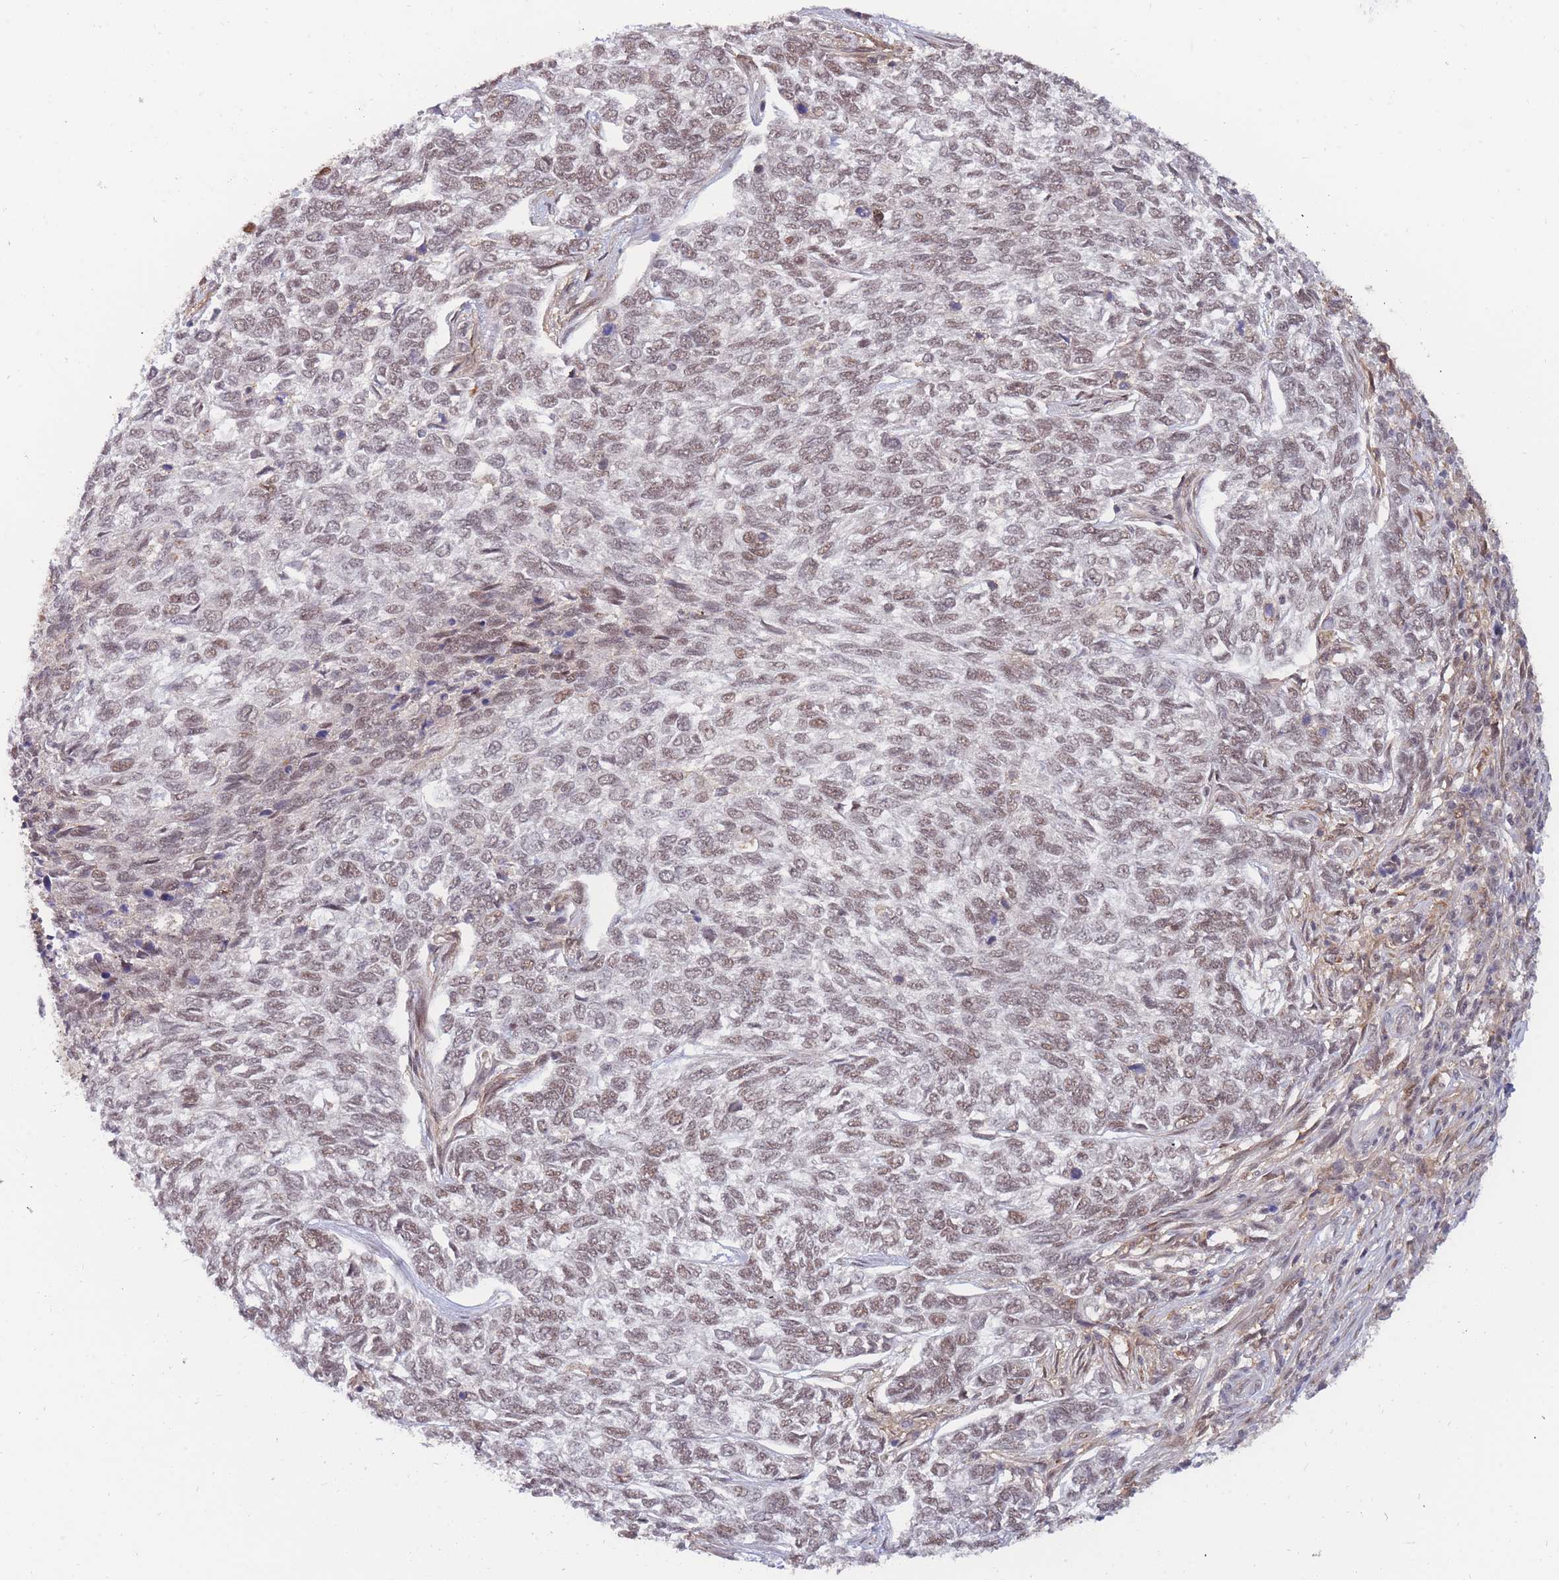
{"staining": {"intensity": "weak", "quantity": ">75%", "location": "nuclear"}, "tissue": "skin cancer", "cell_type": "Tumor cells", "image_type": "cancer", "snomed": [{"axis": "morphology", "description": "Basal cell carcinoma"}, {"axis": "topography", "description": "Skin"}], "caption": "IHC staining of basal cell carcinoma (skin), which exhibits low levels of weak nuclear positivity in about >75% of tumor cells indicating weak nuclear protein positivity. The staining was performed using DAB (3,3'-diaminobenzidine) (brown) for protein detection and nuclei were counterstained in hematoxylin (blue).", "gene": "BOD1L1", "patient": {"sex": "female", "age": 65}}